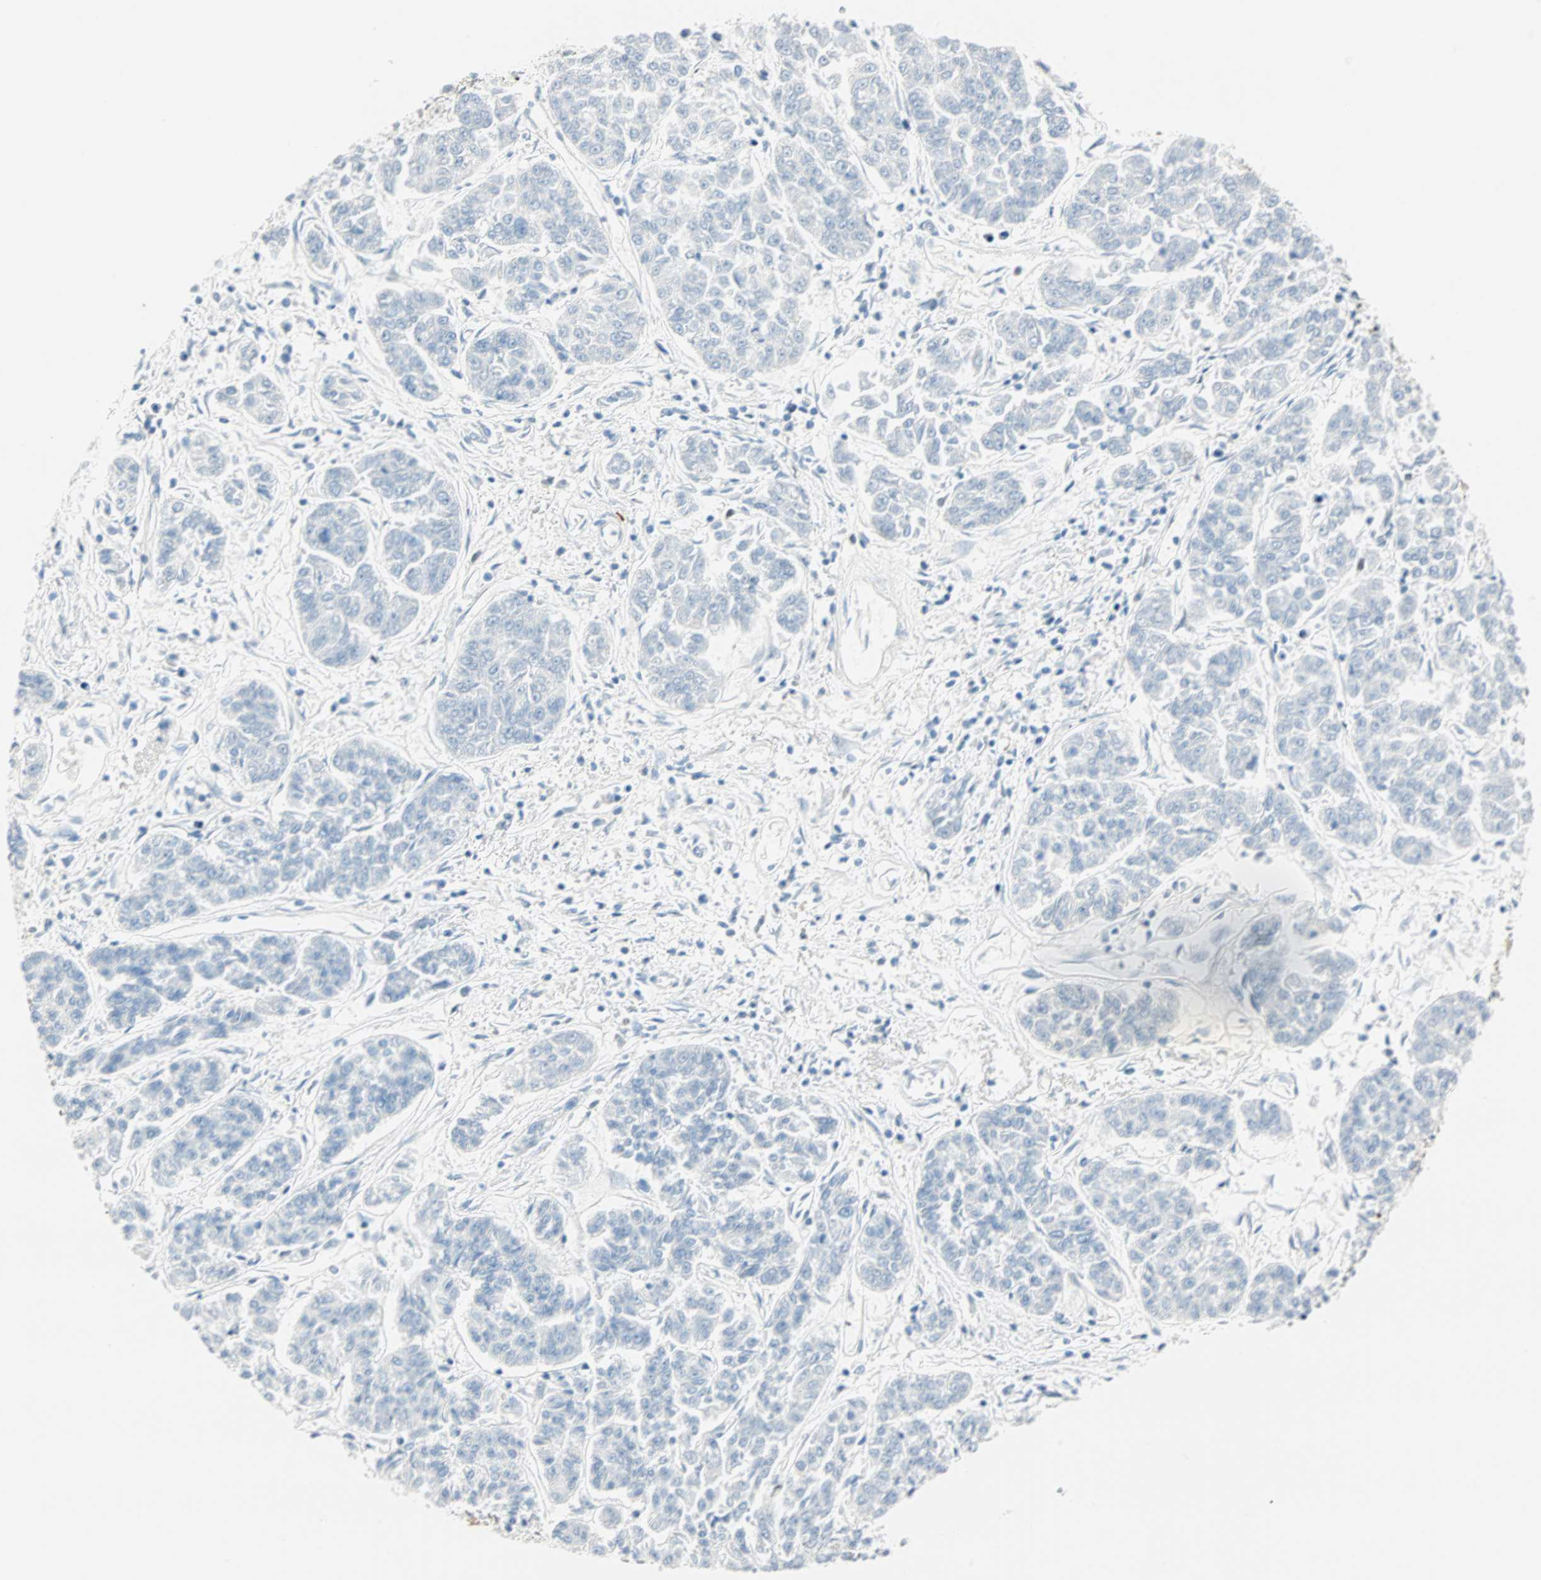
{"staining": {"intensity": "negative", "quantity": "none", "location": "none"}, "tissue": "lung cancer", "cell_type": "Tumor cells", "image_type": "cancer", "snomed": [{"axis": "morphology", "description": "Adenocarcinoma, NOS"}, {"axis": "topography", "description": "Lung"}], "caption": "IHC photomicrograph of adenocarcinoma (lung) stained for a protein (brown), which displays no expression in tumor cells.", "gene": "MLLT10", "patient": {"sex": "male", "age": 84}}